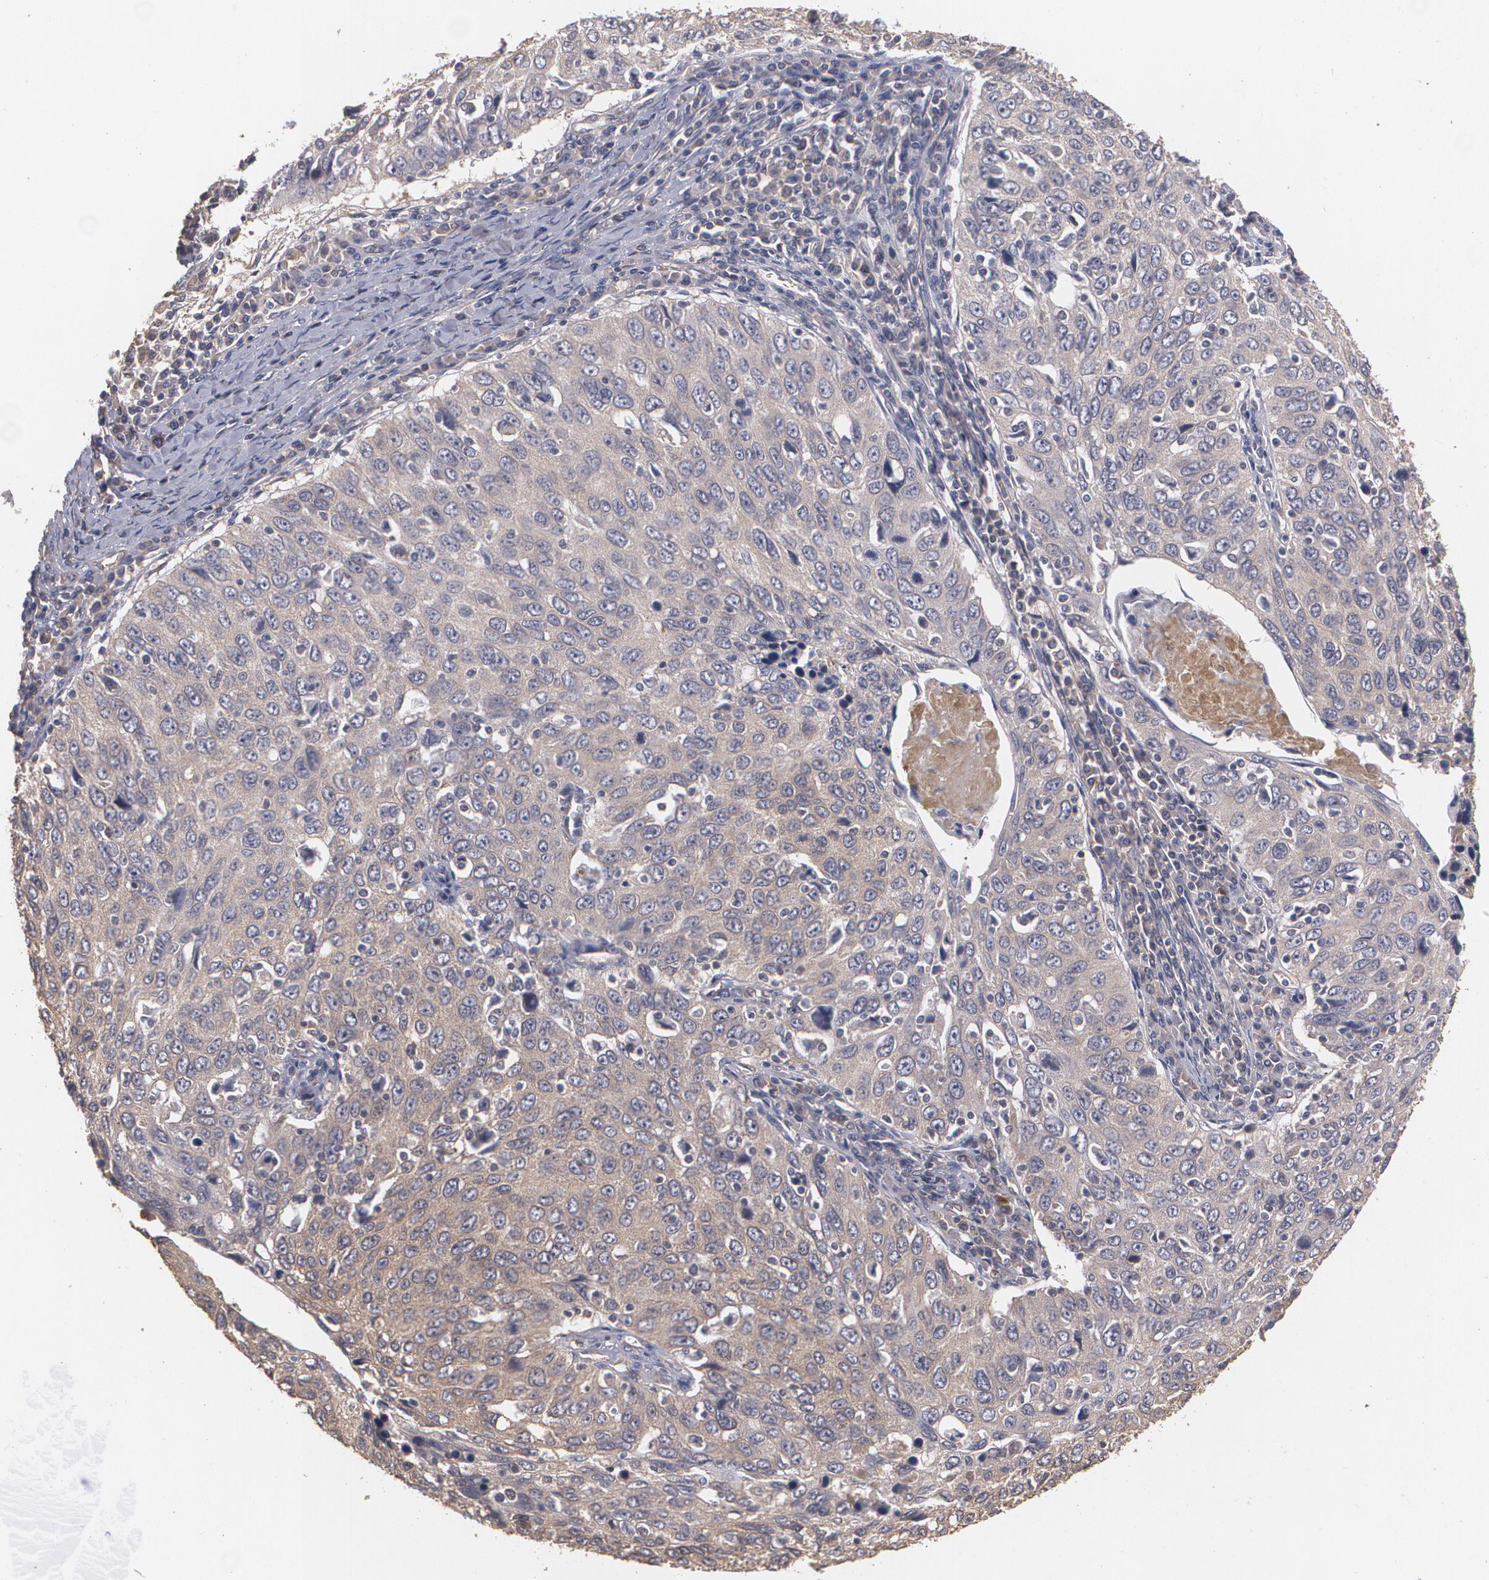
{"staining": {"intensity": "weak", "quantity": ">75%", "location": "cytoplasmic/membranous"}, "tissue": "cervical cancer", "cell_type": "Tumor cells", "image_type": "cancer", "snomed": [{"axis": "morphology", "description": "Squamous cell carcinoma, NOS"}, {"axis": "topography", "description": "Cervix"}], "caption": "Tumor cells display low levels of weak cytoplasmic/membranous expression in about >75% of cells in human squamous cell carcinoma (cervical). (Stains: DAB (3,3'-diaminobenzidine) in brown, nuclei in blue, Microscopy: brightfield microscopy at high magnification).", "gene": "PON1", "patient": {"sex": "female", "age": 53}}